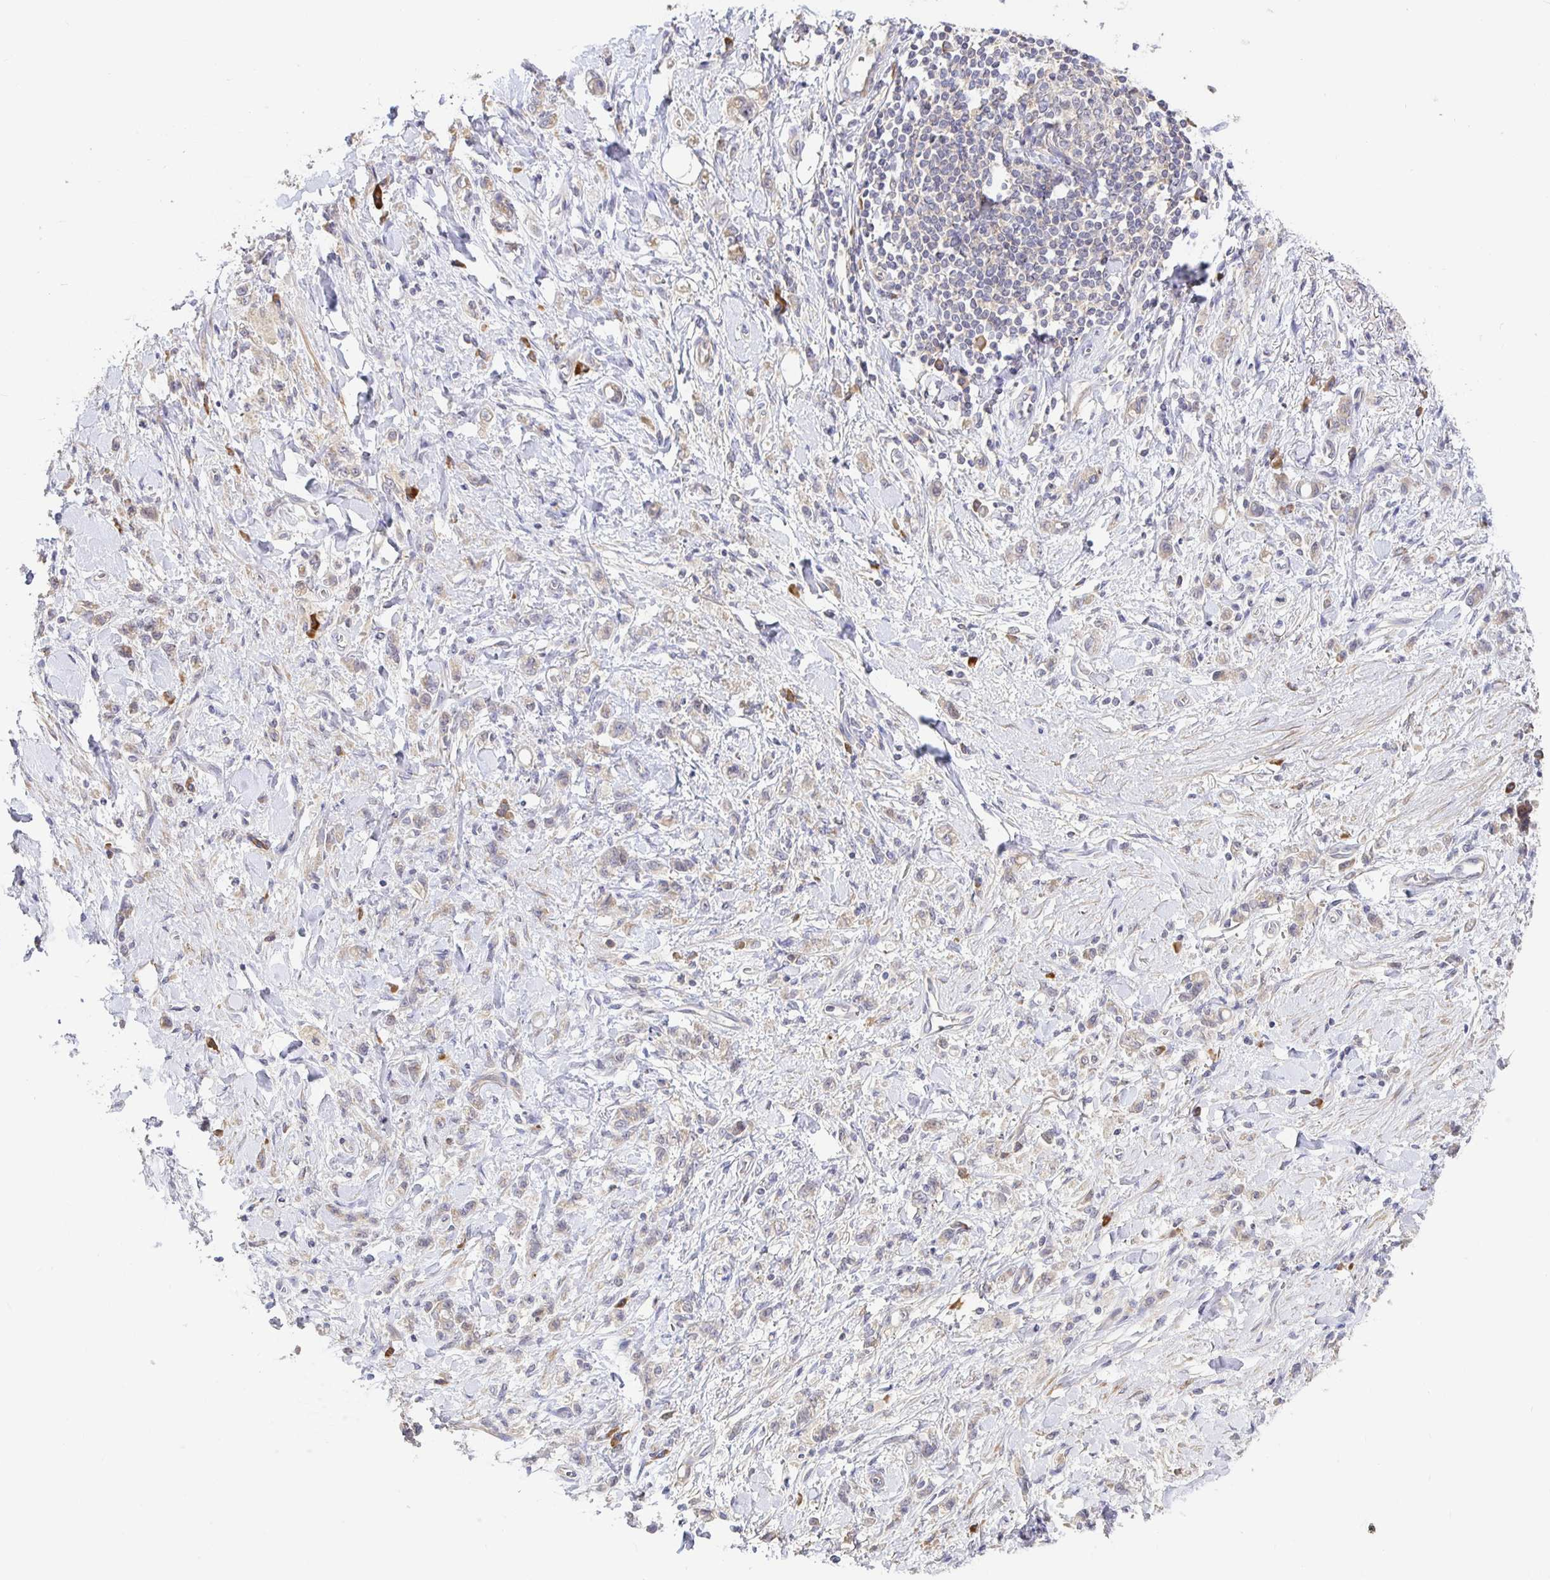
{"staining": {"intensity": "weak", "quantity": "25%-75%", "location": "cytoplasmic/membranous"}, "tissue": "stomach cancer", "cell_type": "Tumor cells", "image_type": "cancer", "snomed": [{"axis": "morphology", "description": "Adenocarcinoma, NOS"}, {"axis": "topography", "description": "Stomach"}], "caption": "Human stomach adenocarcinoma stained with a protein marker demonstrates weak staining in tumor cells.", "gene": "ZDHHC11", "patient": {"sex": "male", "age": 77}}